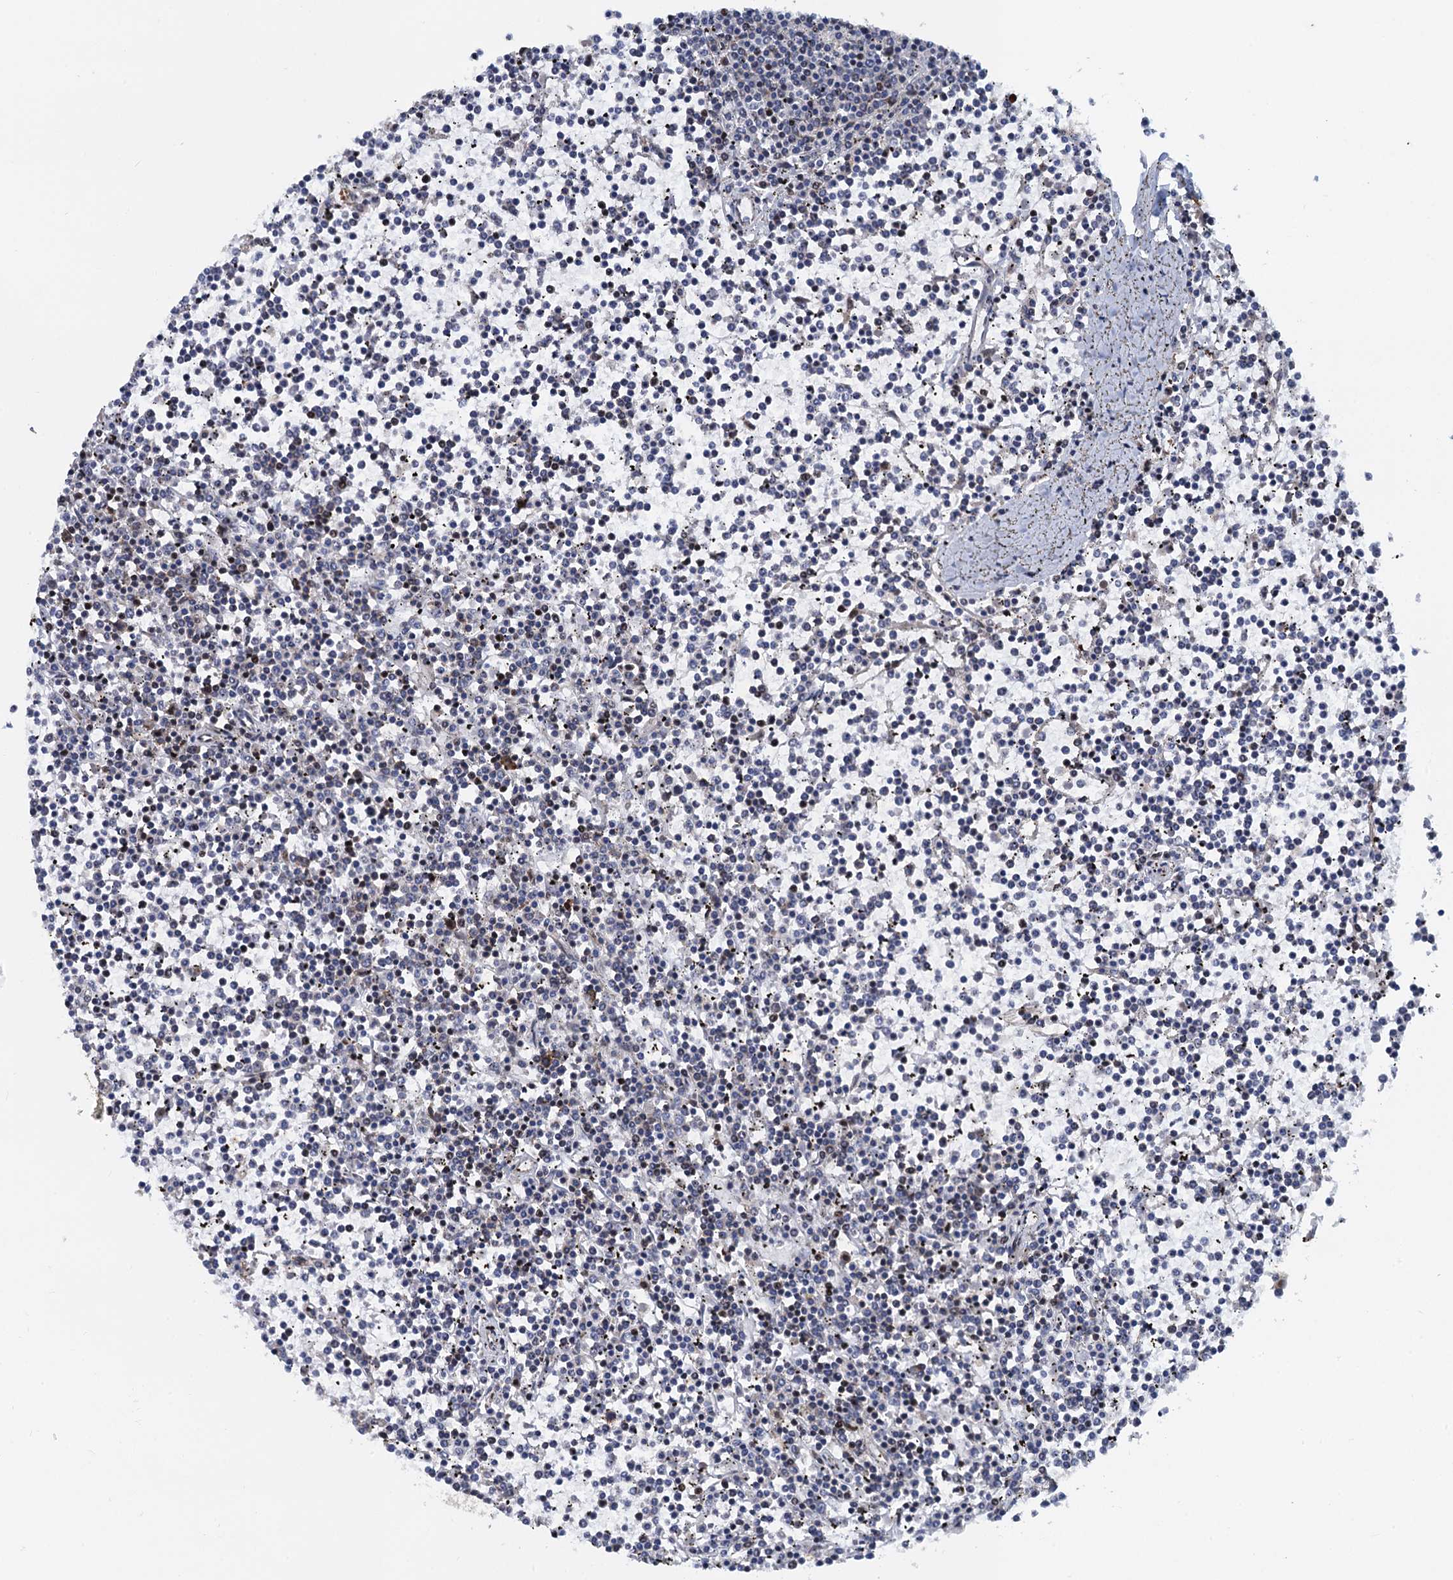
{"staining": {"intensity": "negative", "quantity": "none", "location": "none"}, "tissue": "lymphoma", "cell_type": "Tumor cells", "image_type": "cancer", "snomed": [{"axis": "morphology", "description": "Malignant lymphoma, non-Hodgkin's type, Low grade"}, {"axis": "topography", "description": "Spleen"}], "caption": "This is a image of immunohistochemistry (IHC) staining of malignant lymphoma, non-Hodgkin's type (low-grade), which shows no positivity in tumor cells.", "gene": "ATOSA", "patient": {"sex": "female", "age": 19}}